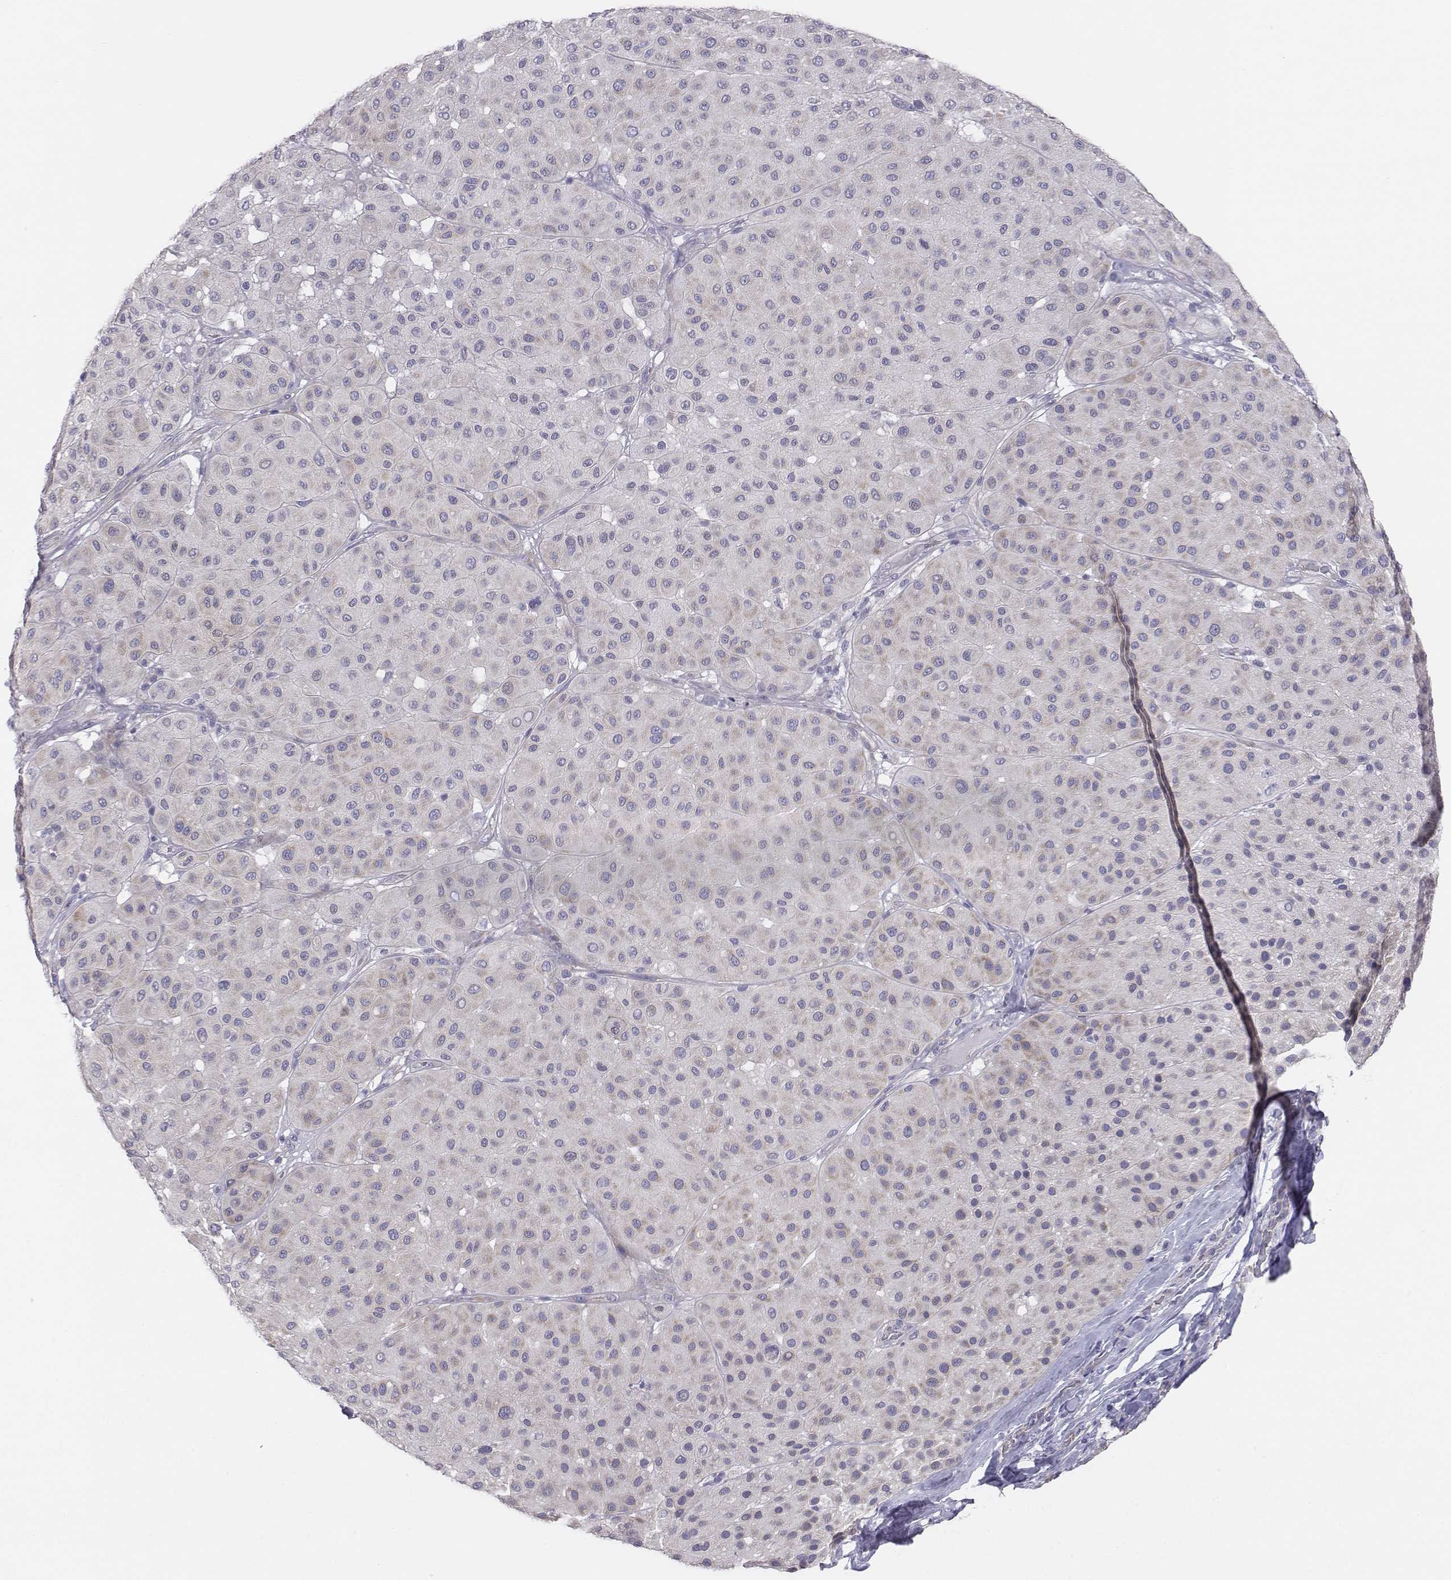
{"staining": {"intensity": "negative", "quantity": "none", "location": "none"}, "tissue": "melanoma", "cell_type": "Tumor cells", "image_type": "cancer", "snomed": [{"axis": "morphology", "description": "Malignant melanoma, Metastatic site"}, {"axis": "topography", "description": "Smooth muscle"}], "caption": "Human malignant melanoma (metastatic site) stained for a protein using immunohistochemistry demonstrates no staining in tumor cells.", "gene": "CHST14", "patient": {"sex": "male", "age": 41}}